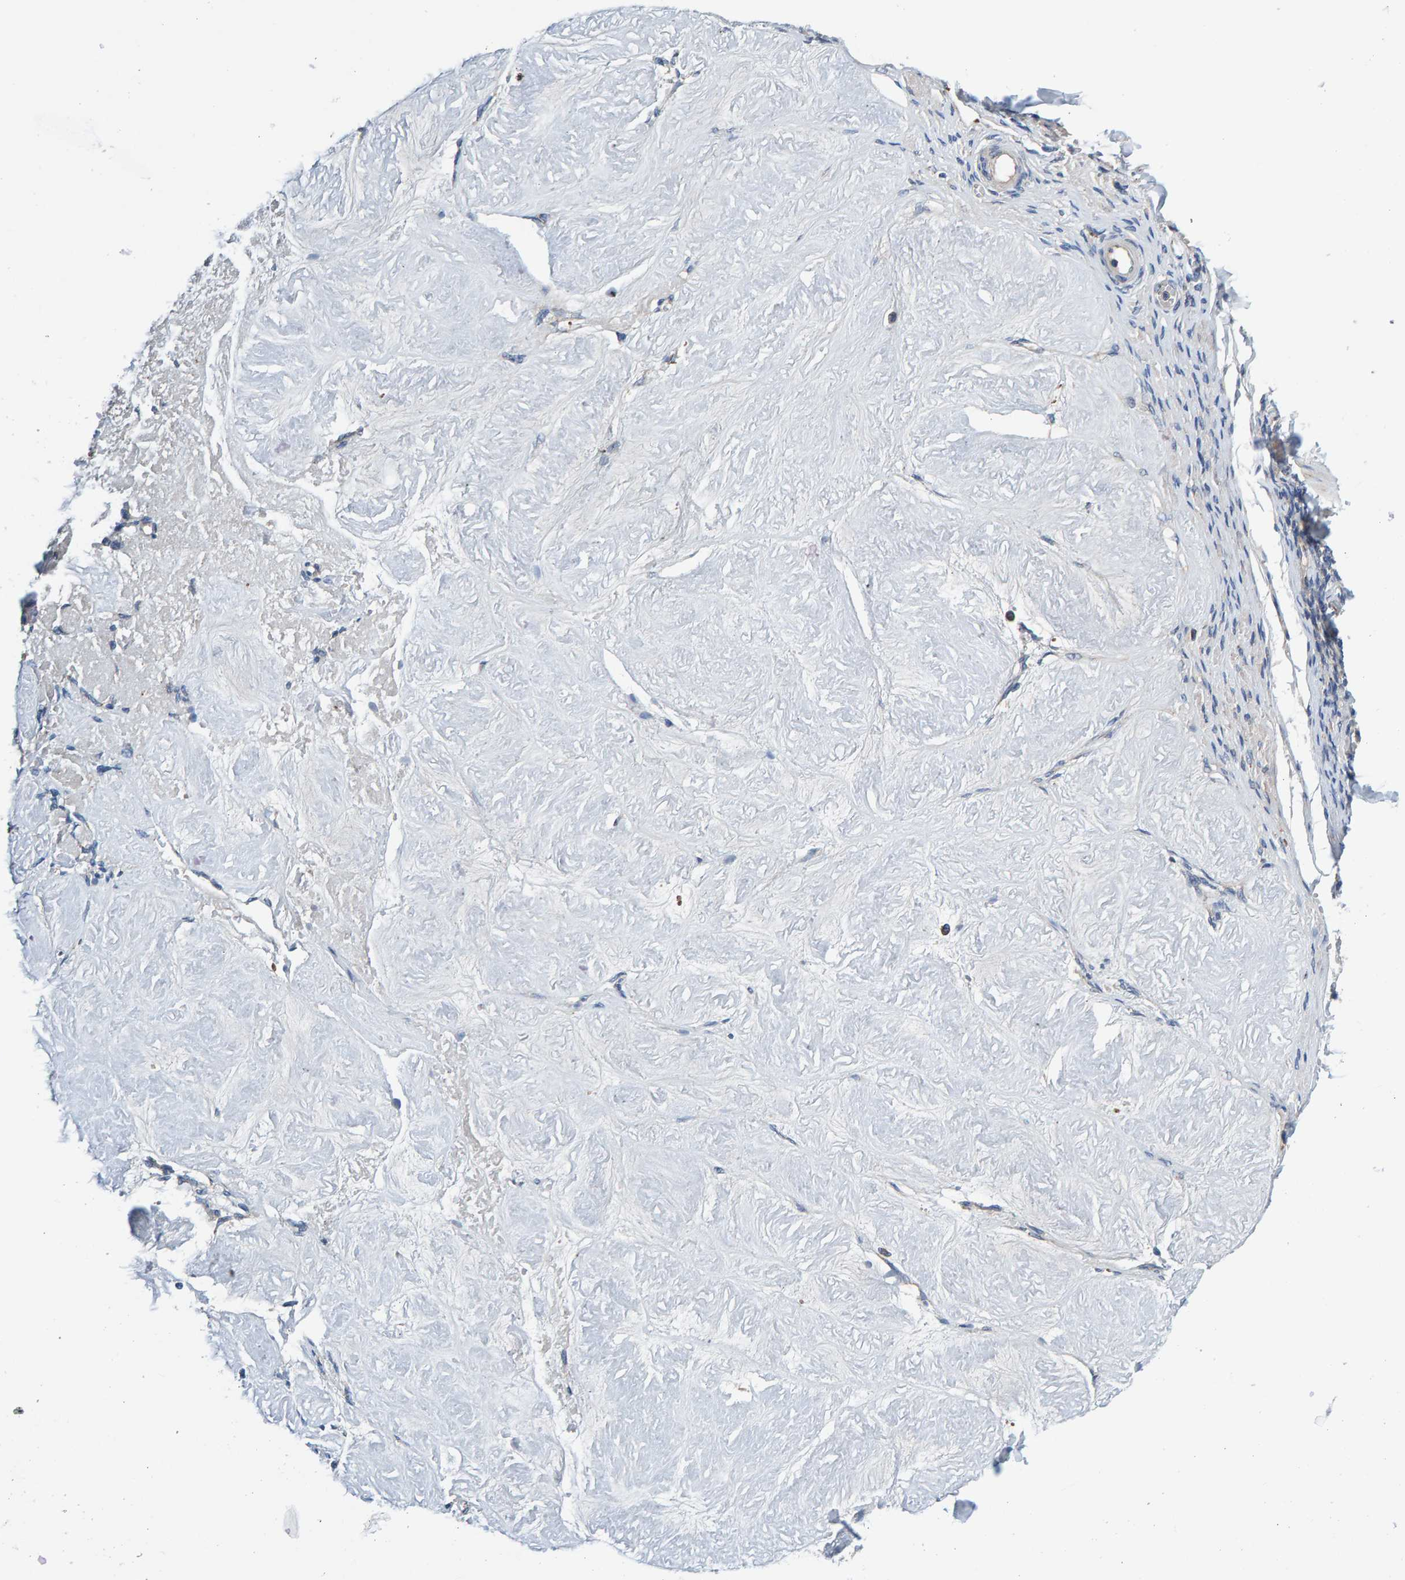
{"staining": {"intensity": "weak", "quantity": "<25%", "location": "cytoplasmic/membranous"}, "tissue": "adipose tissue", "cell_type": "Adipocytes", "image_type": "normal", "snomed": [{"axis": "morphology", "description": "Normal tissue, NOS"}, {"axis": "topography", "description": "Vascular tissue"}, {"axis": "topography", "description": "Fallopian tube"}, {"axis": "topography", "description": "Ovary"}], "caption": "IHC image of benign adipose tissue: adipose tissue stained with DAB exhibits no significant protein staining in adipocytes.", "gene": "MKLN1", "patient": {"sex": "female", "age": 67}}